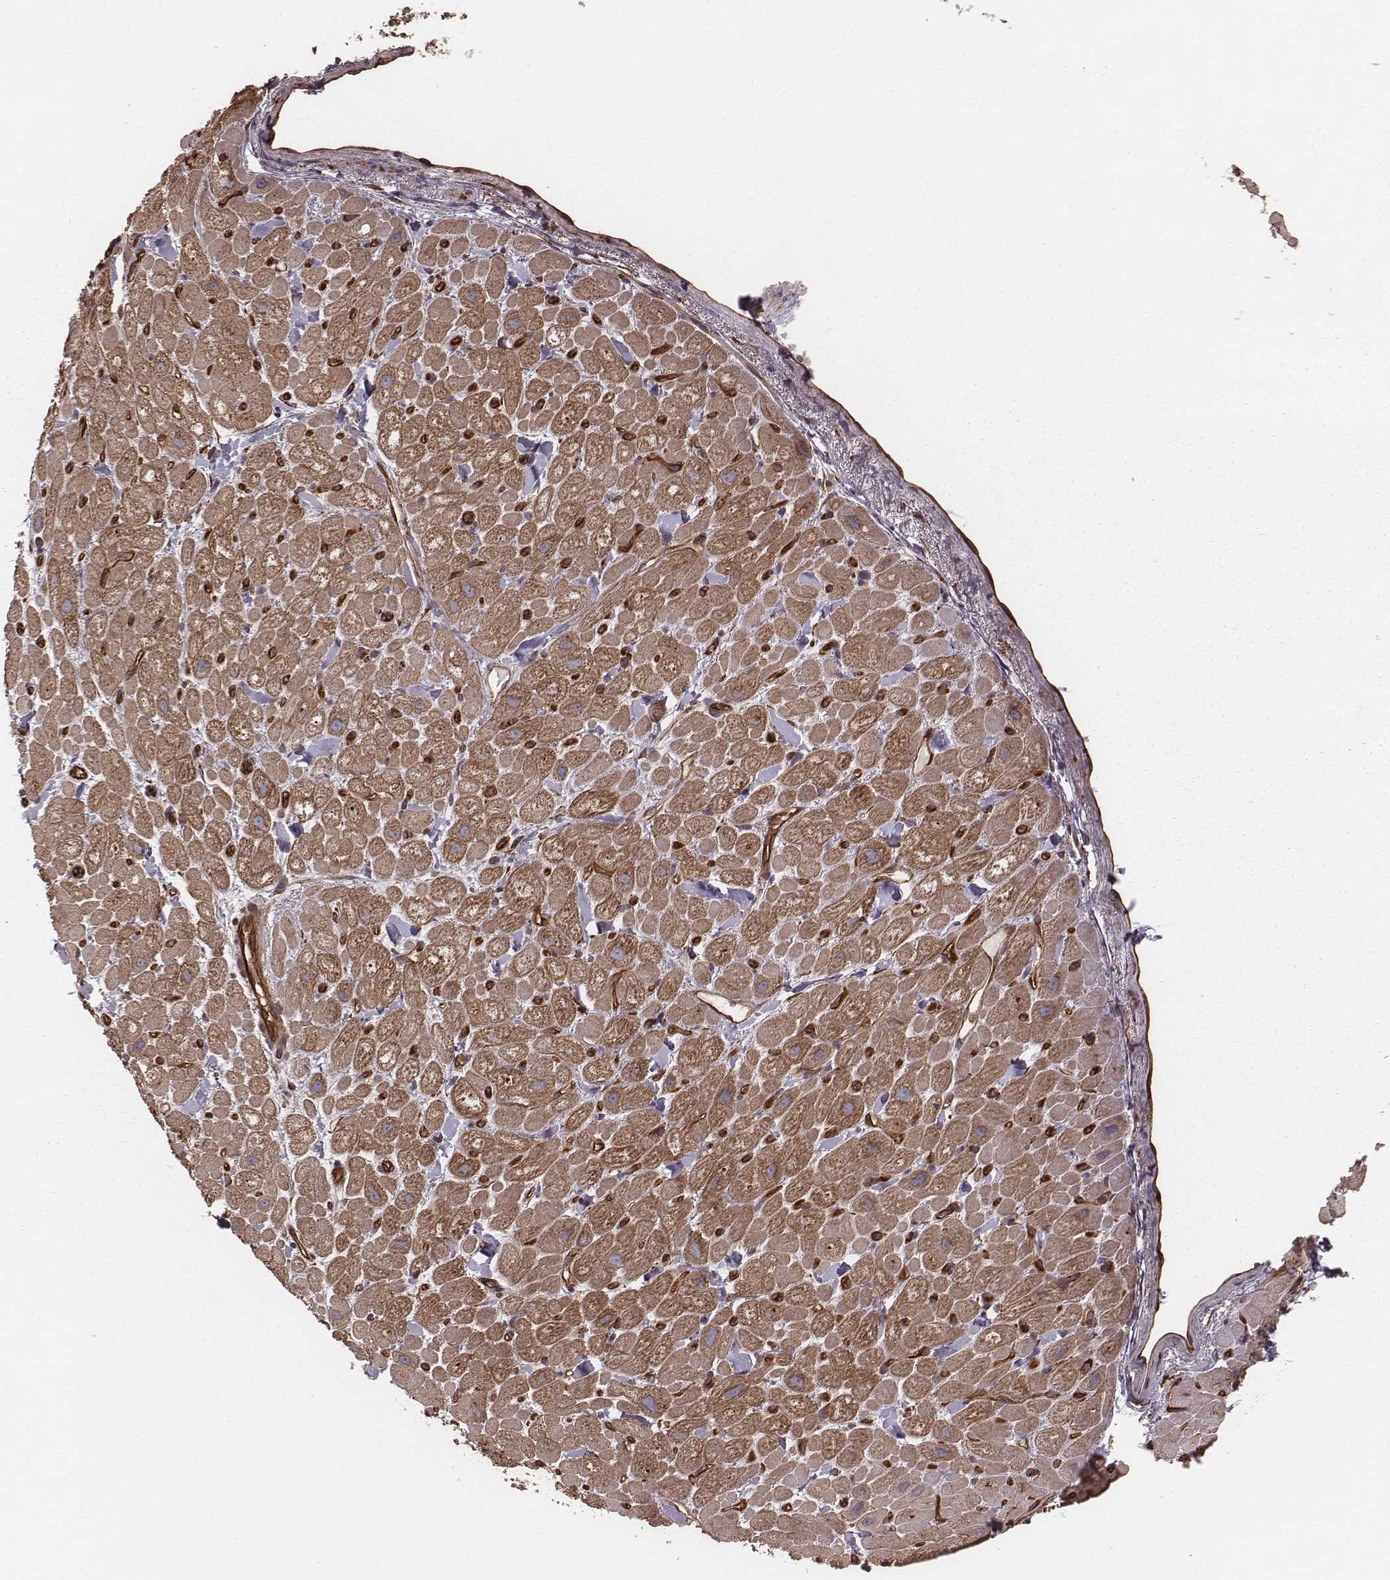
{"staining": {"intensity": "strong", "quantity": ">75%", "location": "cytoplasmic/membranous"}, "tissue": "heart muscle", "cell_type": "Cardiomyocytes", "image_type": "normal", "snomed": [{"axis": "morphology", "description": "Normal tissue, NOS"}, {"axis": "topography", "description": "Heart"}], "caption": "Immunohistochemistry (DAB (3,3'-diaminobenzidine)) staining of normal heart muscle reveals strong cytoplasmic/membranous protein positivity in approximately >75% of cardiomyocytes.", "gene": "PALMD", "patient": {"sex": "male", "age": 60}}